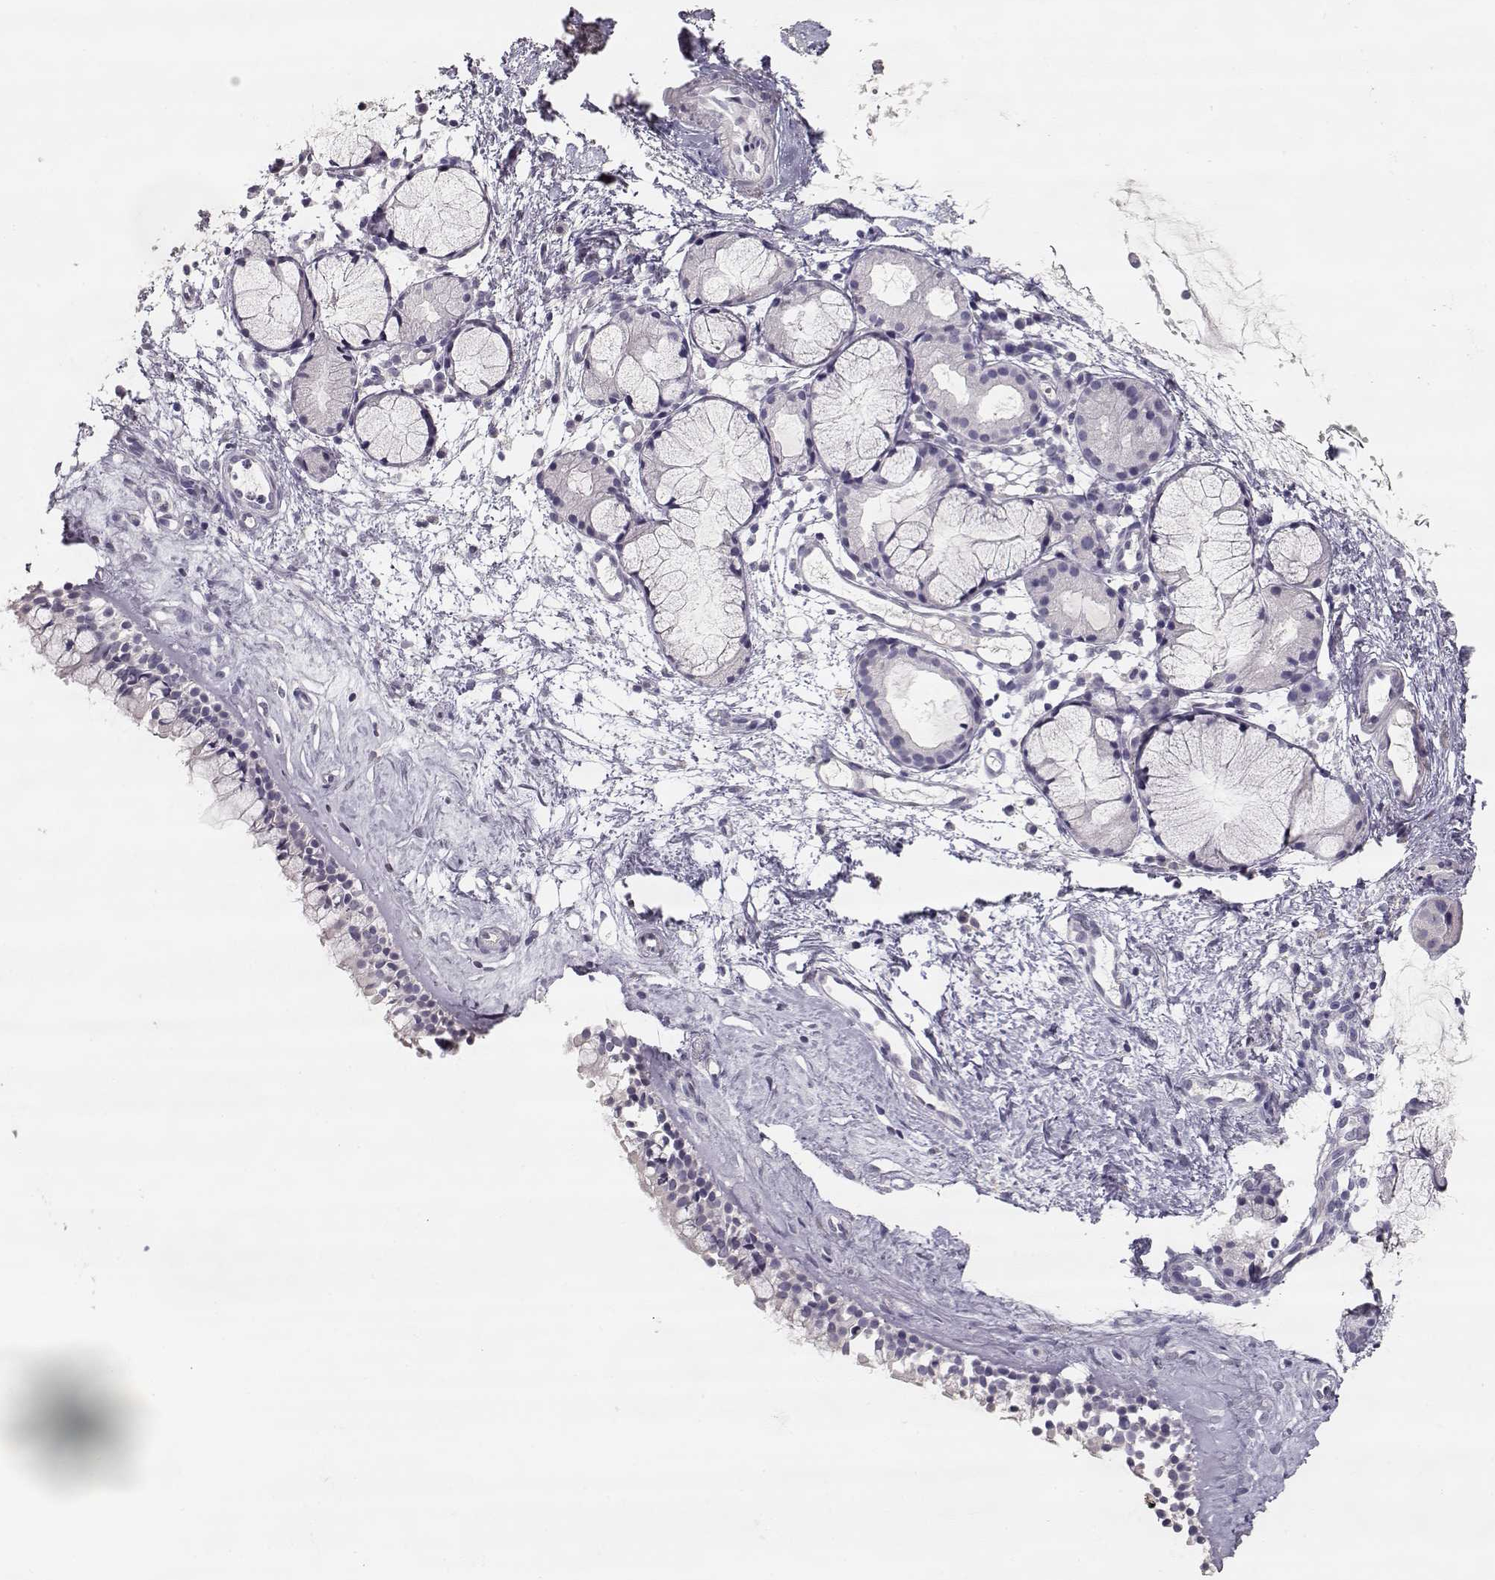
{"staining": {"intensity": "negative", "quantity": "none", "location": "none"}, "tissue": "nasopharynx", "cell_type": "Respiratory epithelial cells", "image_type": "normal", "snomed": [{"axis": "morphology", "description": "Normal tissue, NOS"}, {"axis": "topography", "description": "Nasopharynx"}], "caption": "Immunohistochemistry of unremarkable nasopharynx demonstrates no positivity in respiratory epithelial cells.", "gene": "TPH2", "patient": {"sex": "female", "age": 52}}